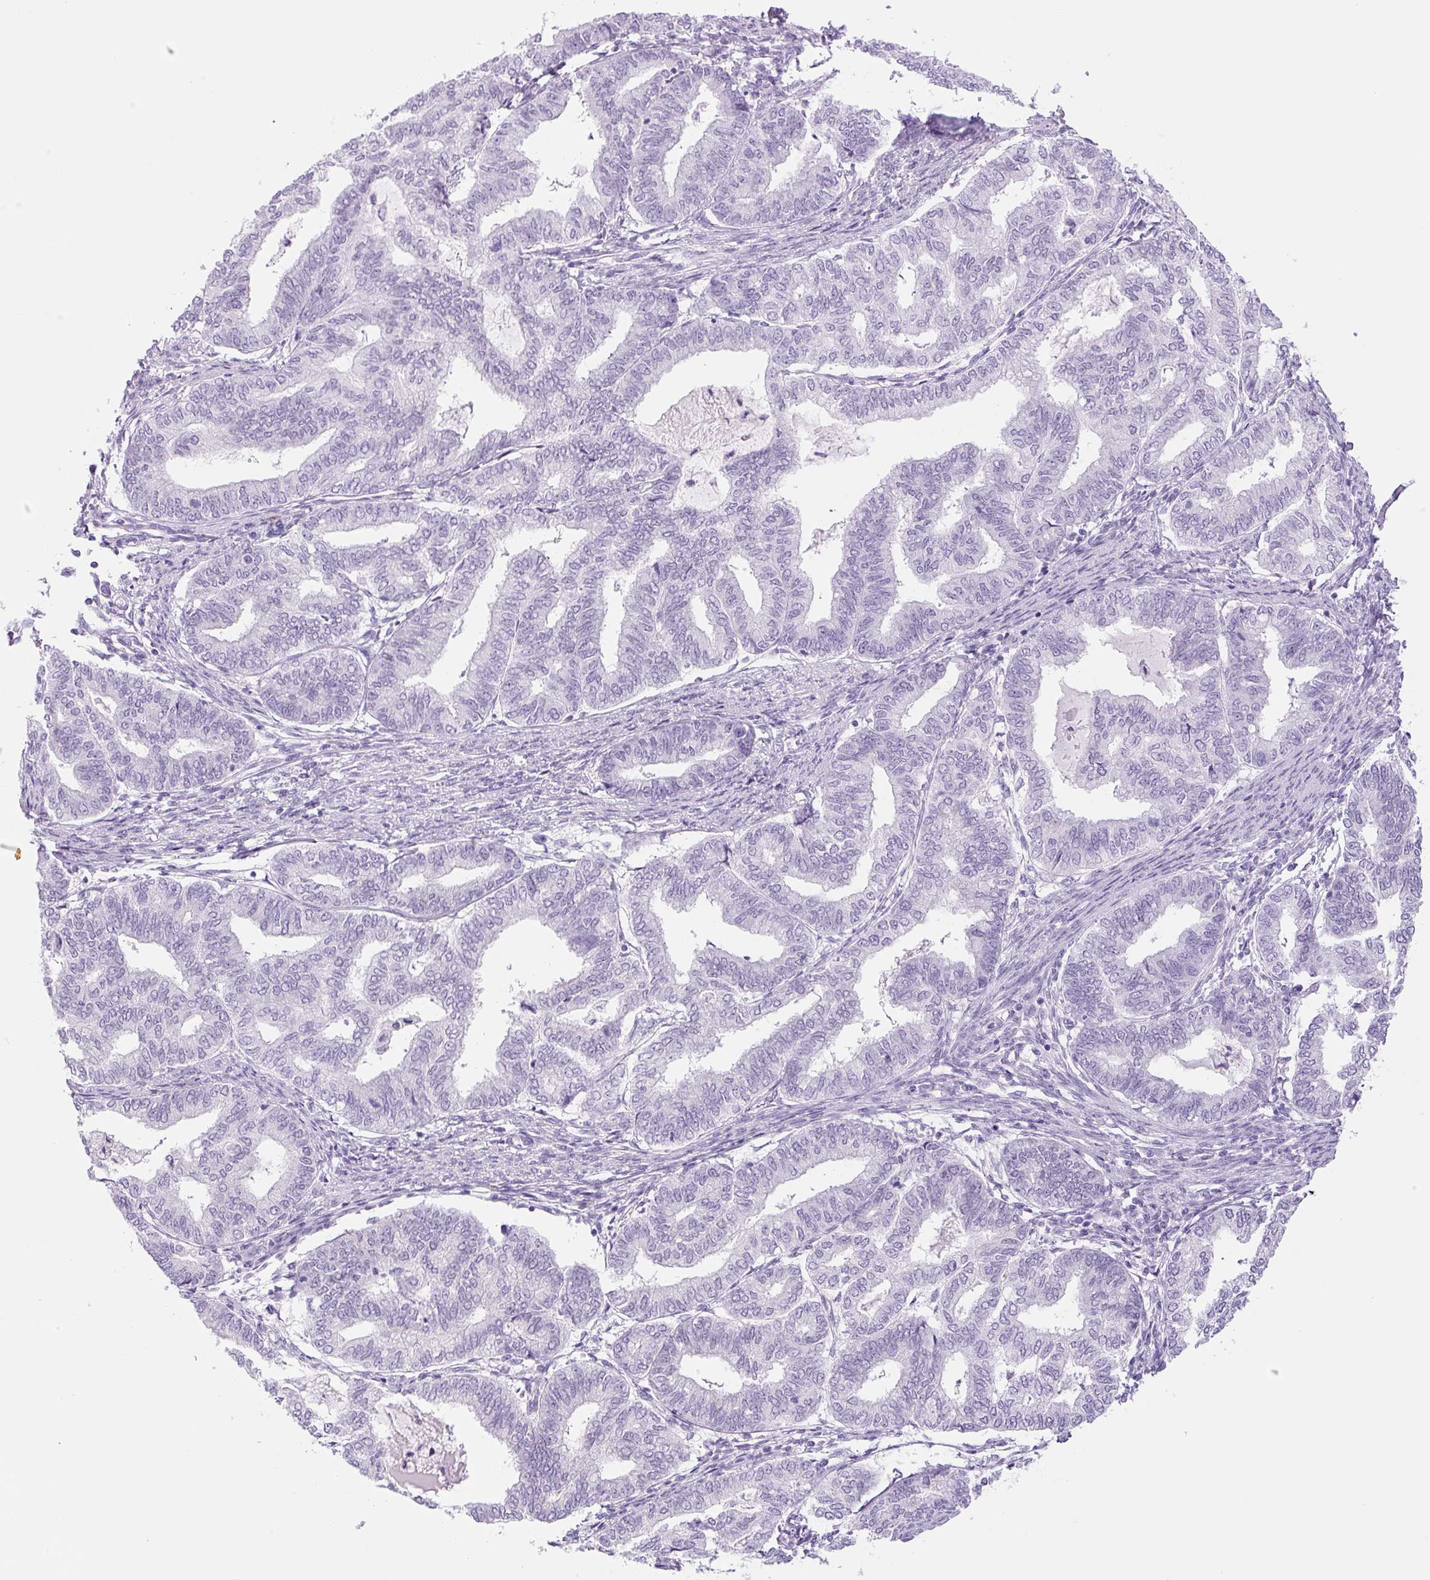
{"staining": {"intensity": "negative", "quantity": "none", "location": "none"}, "tissue": "endometrial cancer", "cell_type": "Tumor cells", "image_type": "cancer", "snomed": [{"axis": "morphology", "description": "Adenocarcinoma, NOS"}, {"axis": "topography", "description": "Endometrium"}], "caption": "Human endometrial adenocarcinoma stained for a protein using IHC reveals no expression in tumor cells.", "gene": "TMEM151B", "patient": {"sex": "female", "age": 79}}